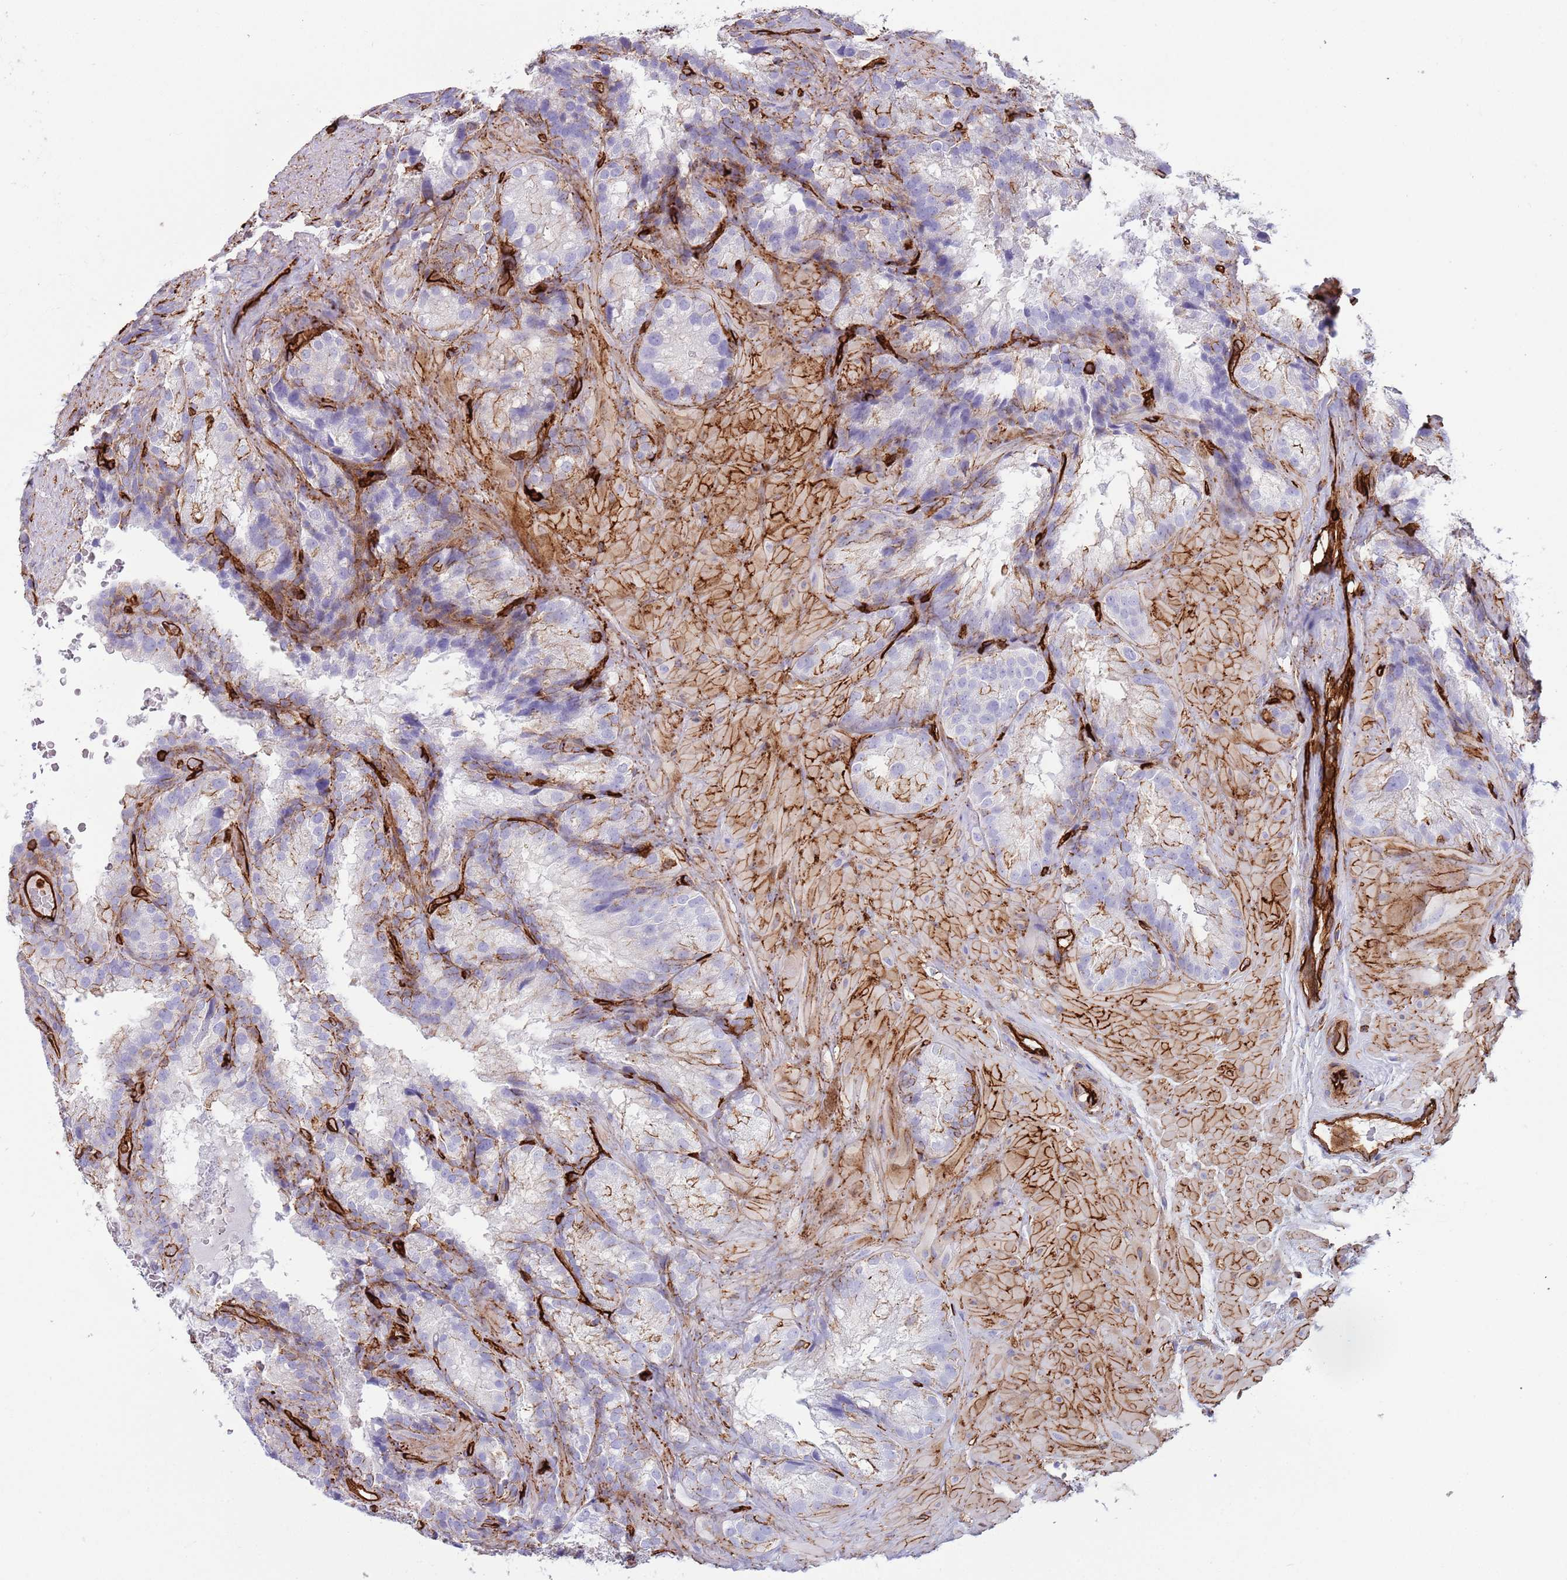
{"staining": {"intensity": "moderate", "quantity": "<25%", "location": "cytoplasmic/membranous"}, "tissue": "seminal vesicle", "cell_type": "Glandular cells", "image_type": "normal", "snomed": [{"axis": "morphology", "description": "Normal tissue, NOS"}, {"axis": "topography", "description": "Seminal veicle"}], "caption": "Protein staining by immunohistochemistry (IHC) shows moderate cytoplasmic/membranous staining in approximately <25% of glandular cells in normal seminal vesicle.", "gene": "KBTBD6", "patient": {"sex": "male", "age": 58}}